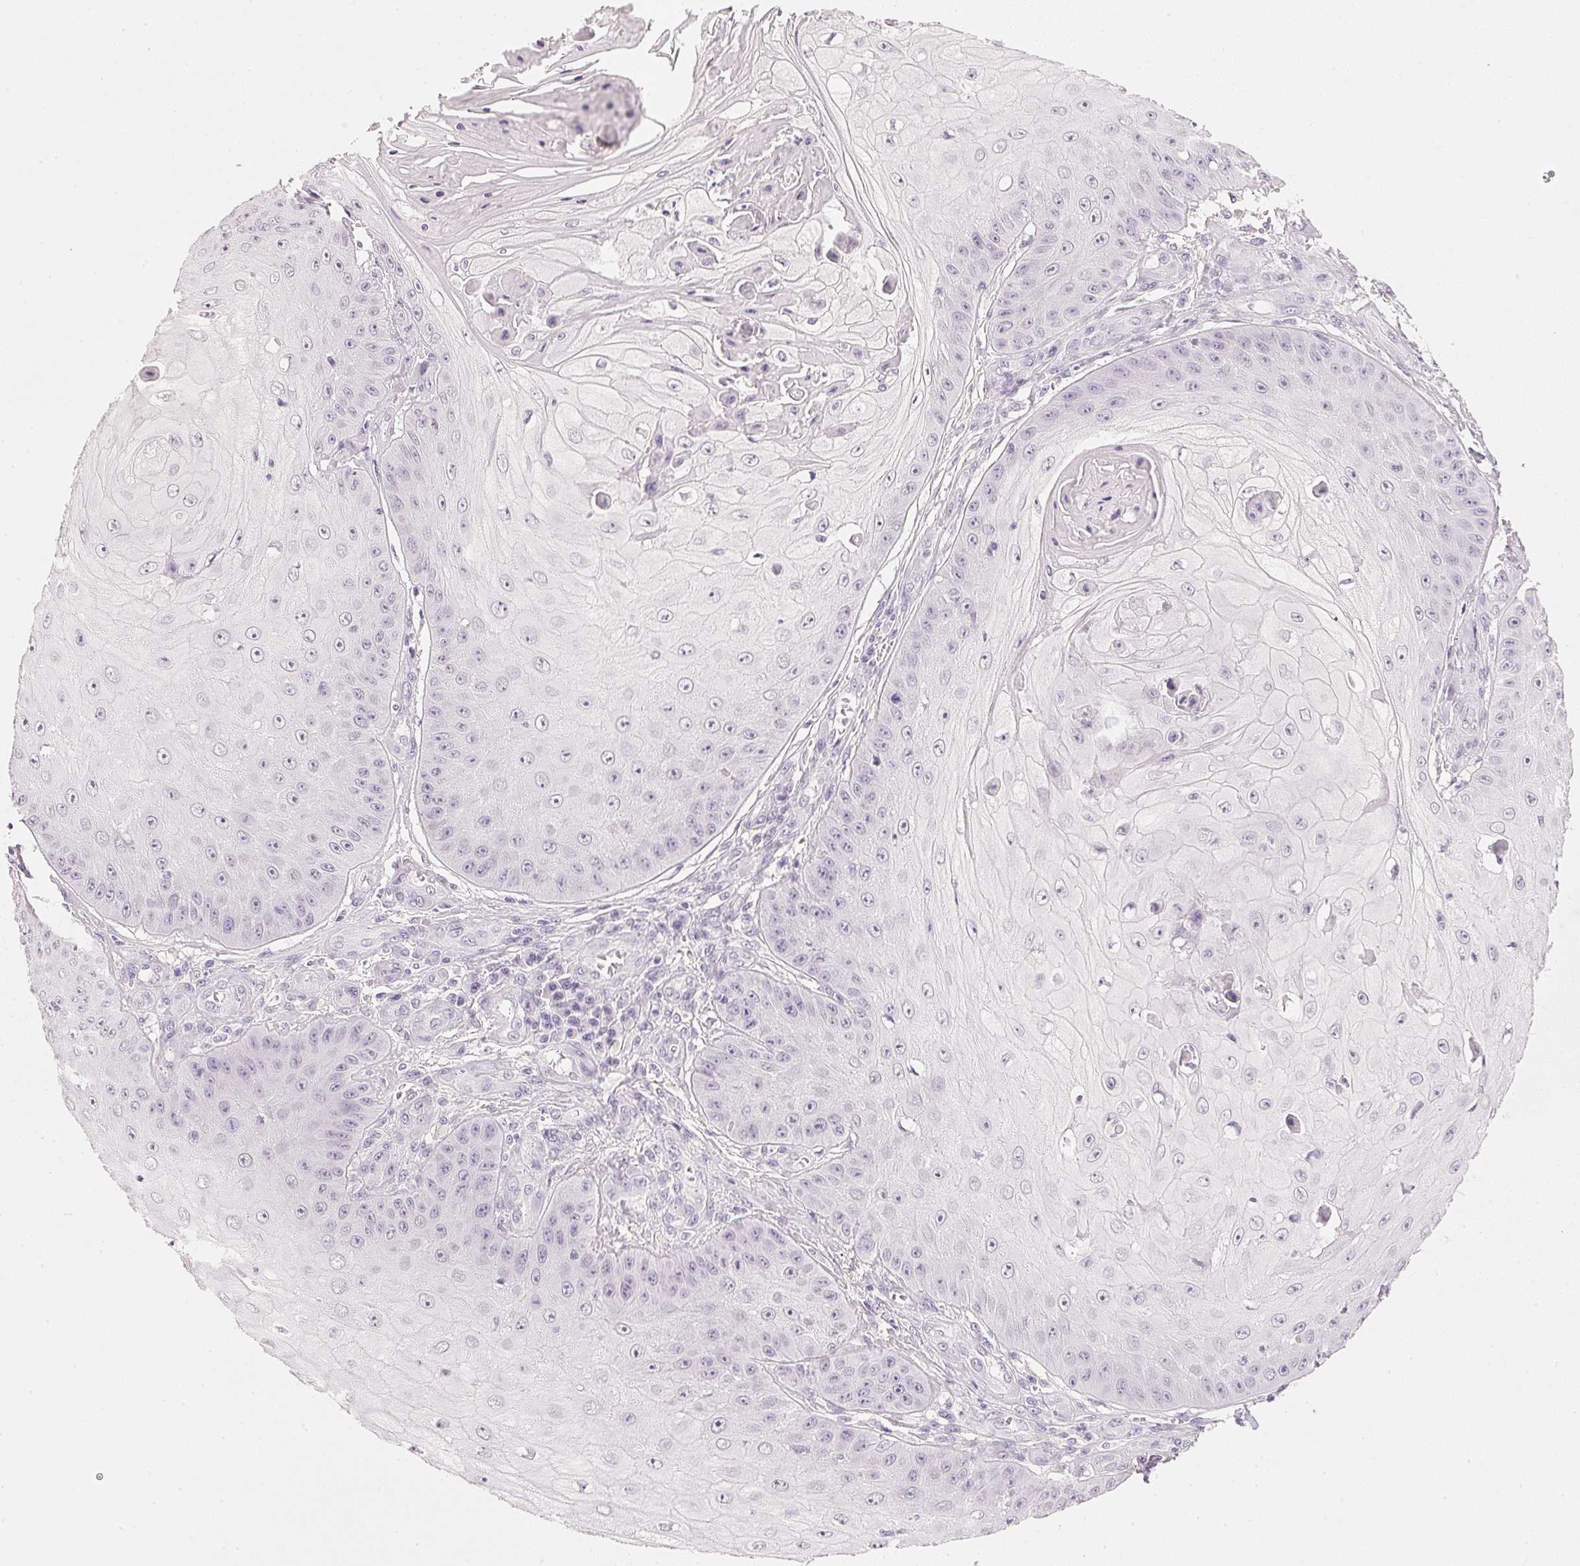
{"staining": {"intensity": "negative", "quantity": "none", "location": "none"}, "tissue": "skin cancer", "cell_type": "Tumor cells", "image_type": "cancer", "snomed": [{"axis": "morphology", "description": "Squamous cell carcinoma, NOS"}, {"axis": "topography", "description": "Skin"}], "caption": "There is no significant staining in tumor cells of skin cancer (squamous cell carcinoma).", "gene": "IGFBP1", "patient": {"sex": "male", "age": 70}}